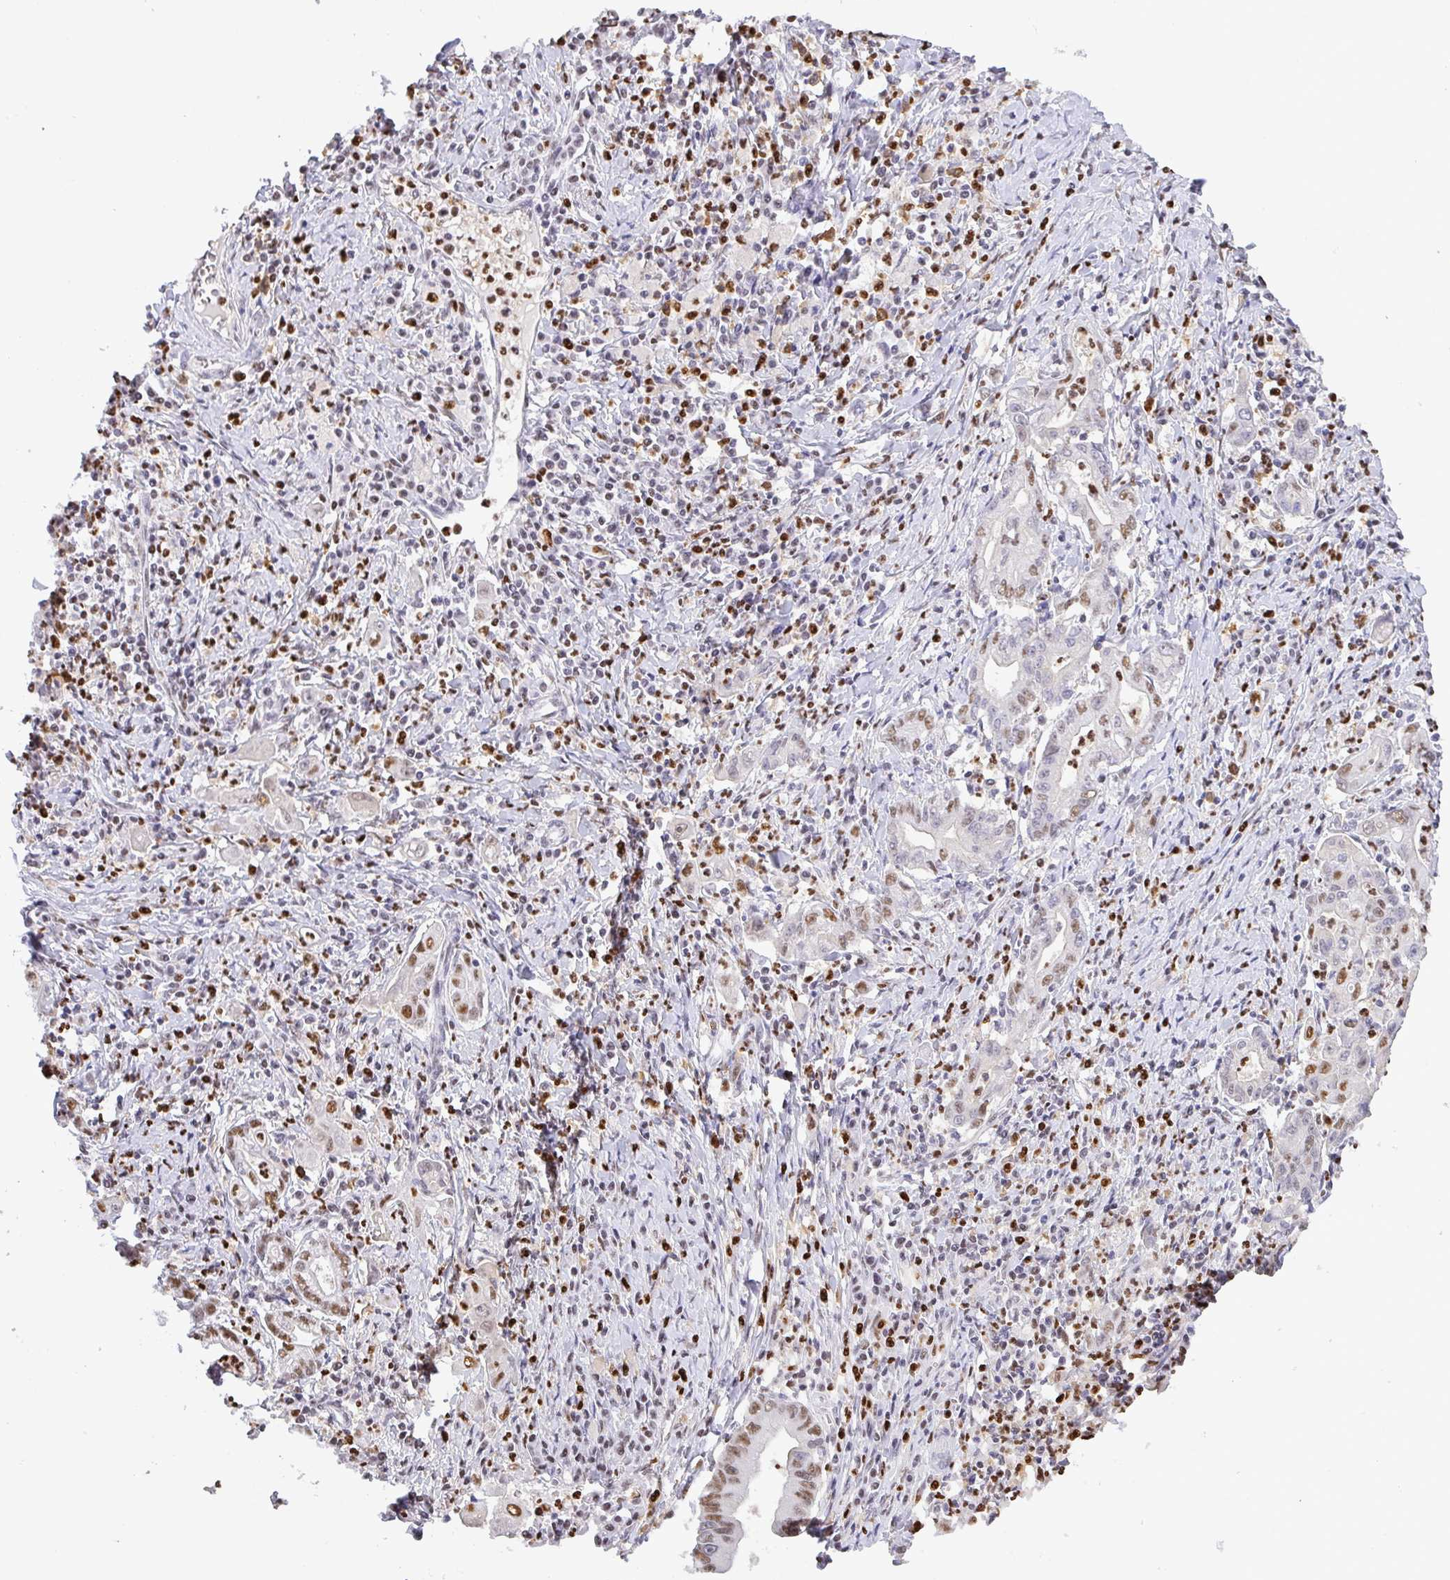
{"staining": {"intensity": "moderate", "quantity": "25%-75%", "location": "nuclear"}, "tissue": "stomach cancer", "cell_type": "Tumor cells", "image_type": "cancer", "snomed": [{"axis": "morphology", "description": "Adenocarcinoma, NOS"}, {"axis": "topography", "description": "Stomach, upper"}], "caption": "A brown stain highlights moderate nuclear staining of a protein in human stomach cancer tumor cells.", "gene": "BBX", "patient": {"sex": "female", "age": 79}}